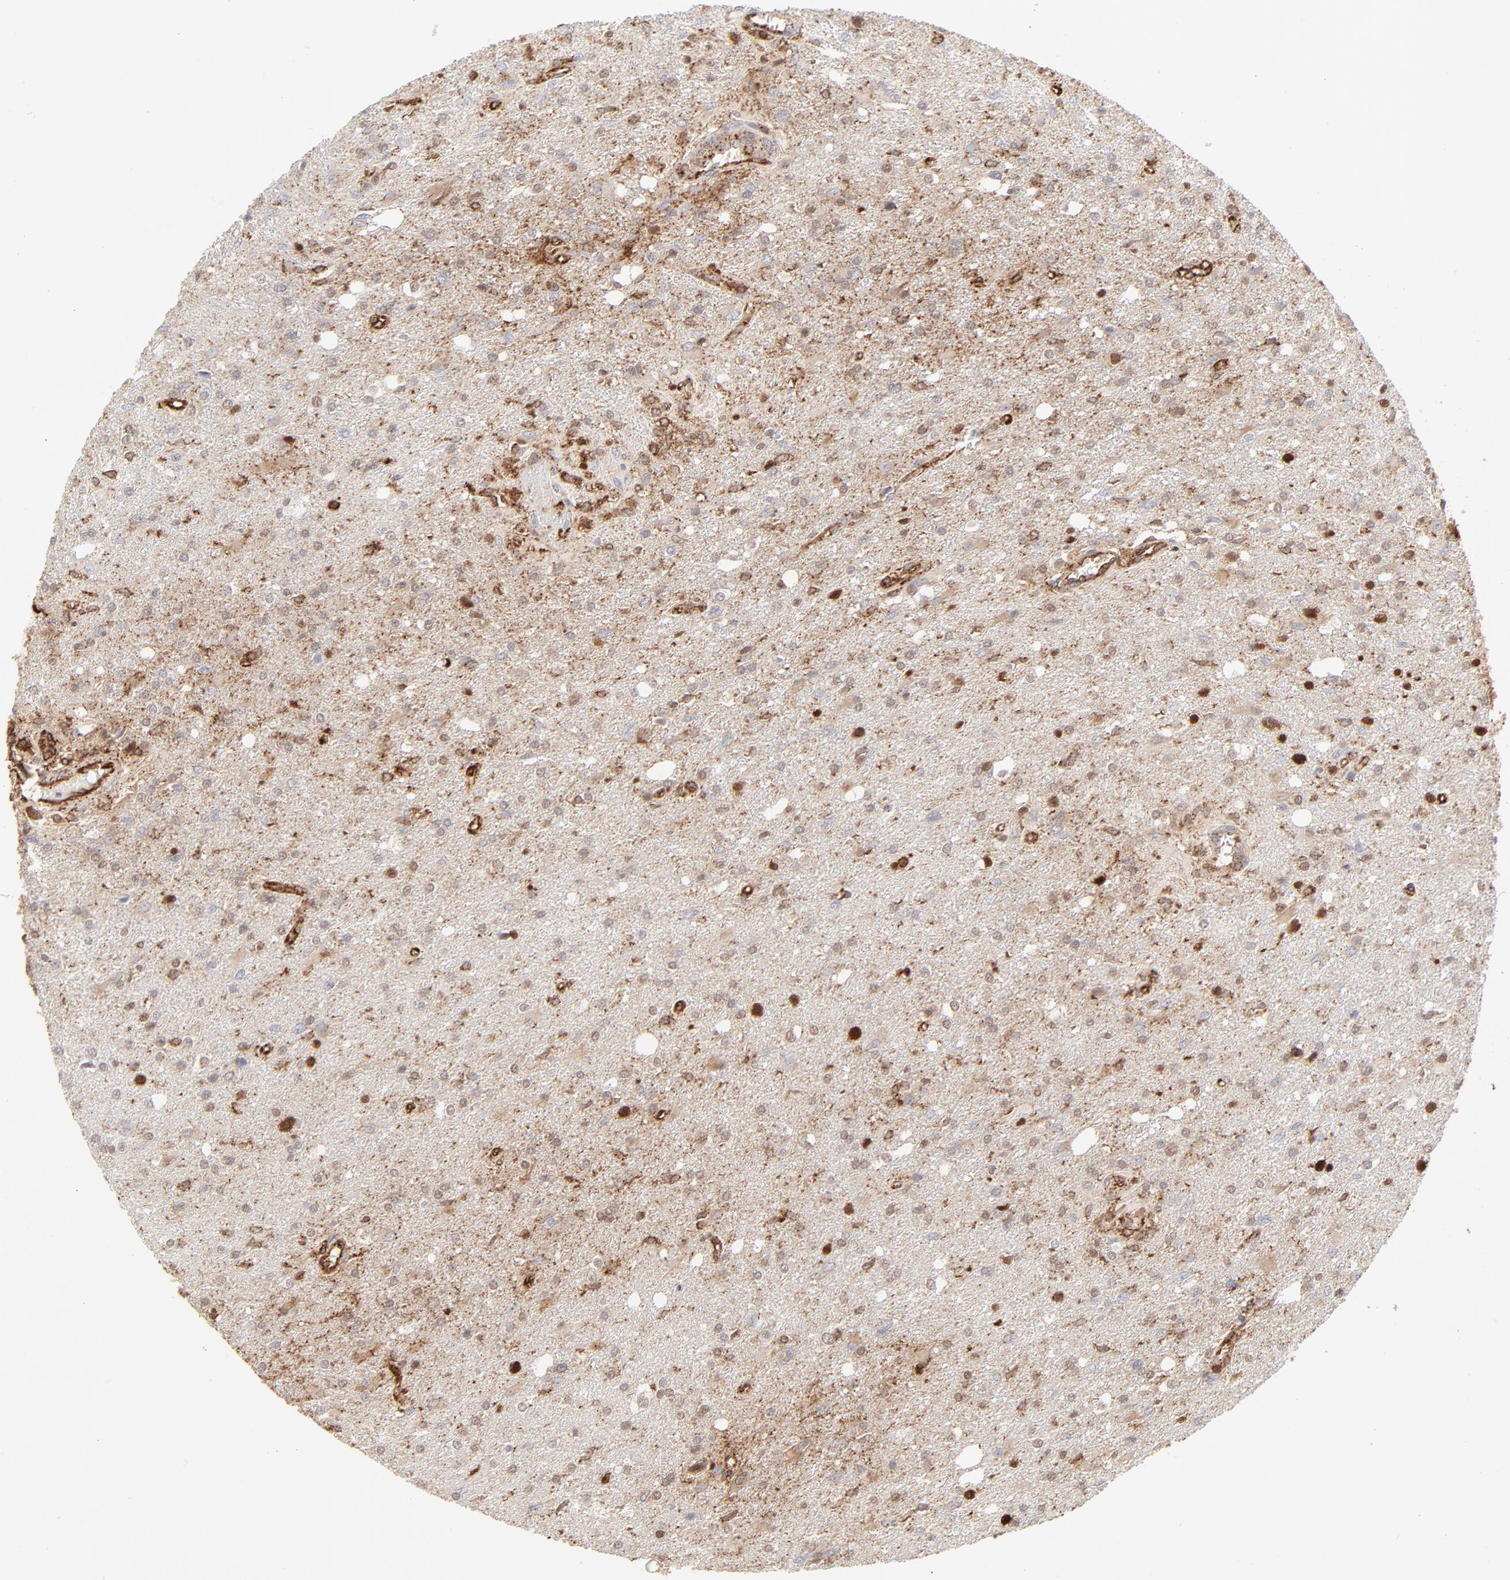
{"staining": {"intensity": "moderate", "quantity": "<25%", "location": "nuclear"}, "tissue": "glioma", "cell_type": "Tumor cells", "image_type": "cancer", "snomed": [{"axis": "morphology", "description": "Glioma, malignant, High grade"}, {"axis": "topography", "description": "Cerebral cortex"}], "caption": "Tumor cells reveal moderate nuclear staining in approximately <25% of cells in malignant glioma (high-grade).", "gene": "CDK6", "patient": {"sex": "male", "age": 76}}